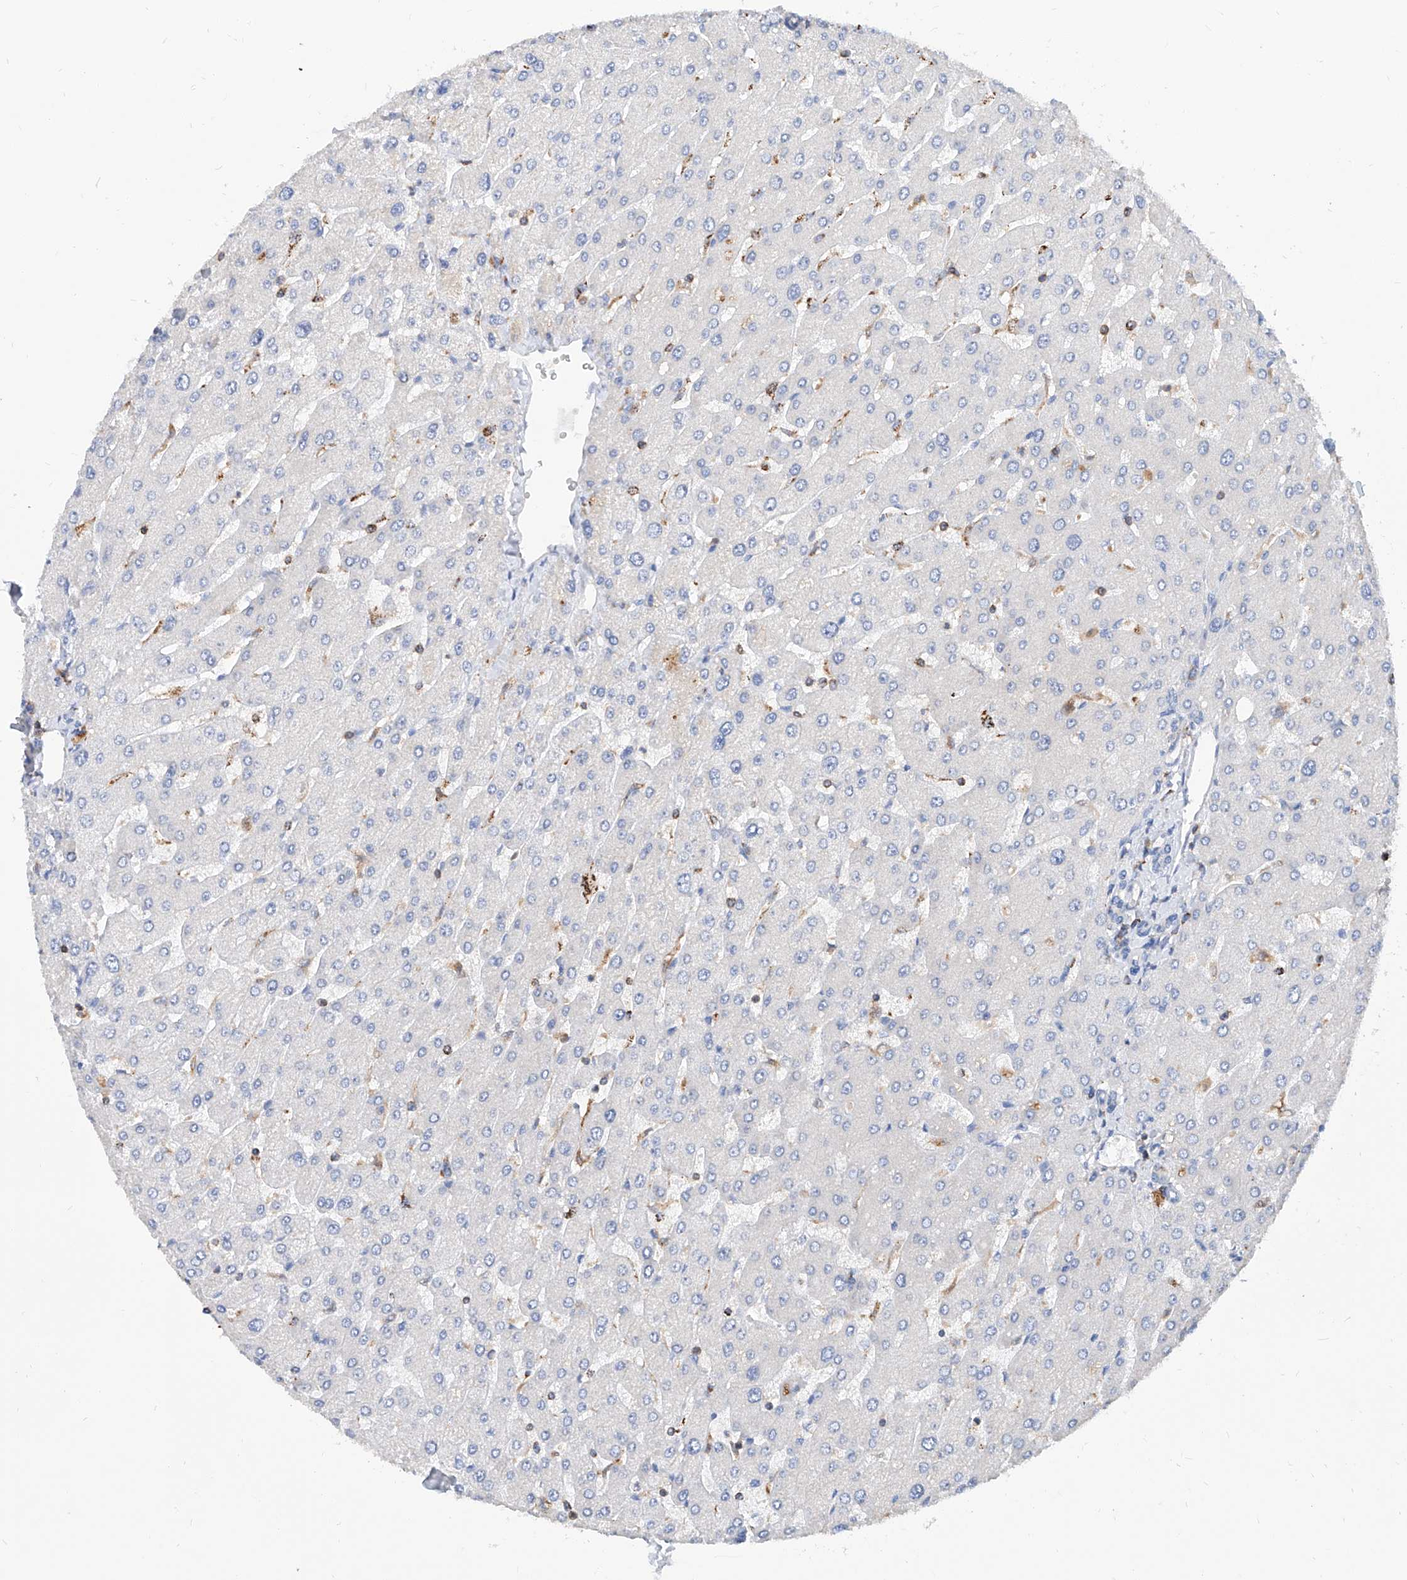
{"staining": {"intensity": "negative", "quantity": "none", "location": "none"}, "tissue": "liver", "cell_type": "Cholangiocytes", "image_type": "normal", "snomed": [{"axis": "morphology", "description": "Normal tissue, NOS"}, {"axis": "topography", "description": "Liver"}], "caption": "Immunohistochemistry (IHC) image of normal liver stained for a protein (brown), which exhibits no positivity in cholangiocytes. (Stains: DAB immunohistochemistry with hematoxylin counter stain, Microscopy: brightfield microscopy at high magnification).", "gene": "CPNE5", "patient": {"sex": "male", "age": 55}}